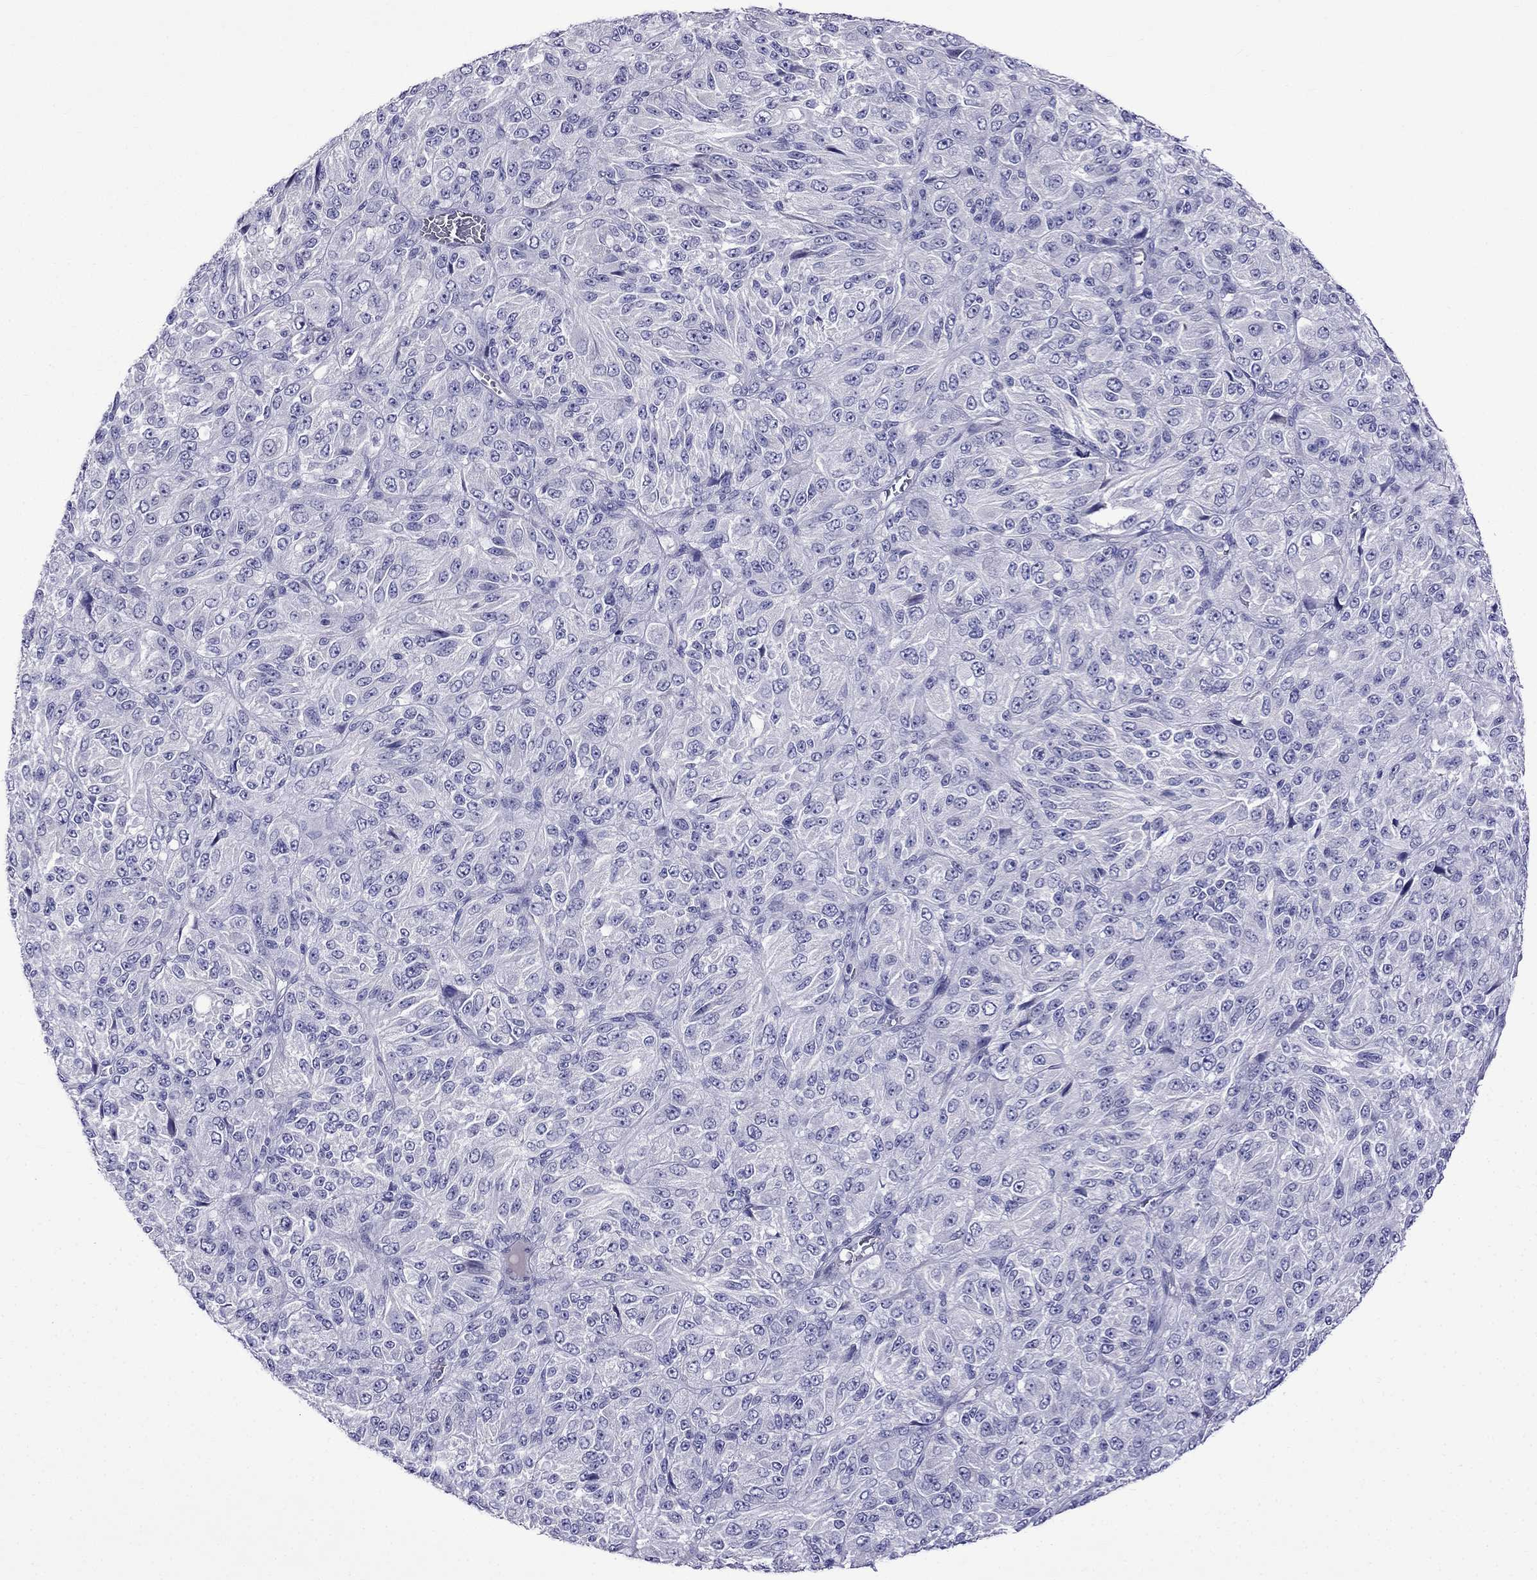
{"staining": {"intensity": "negative", "quantity": "none", "location": "none"}, "tissue": "melanoma", "cell_type": "Tumor cells", "image_type": "cancer", "snomed": [{"axis": "morphology", "description": "Malignant melanoma, Metastatic site"}, {"axis": "topography", "description": "Brain"}], "caption": "This photomicrograph is of malignant melanoma (metastatic site) stained with IHC to label a protein in brown with the nuclei are counter-stained blue. There is no staining in tumor cells.", "gene": "PATE1", "patient": {"sex": "female", "age": 56}}